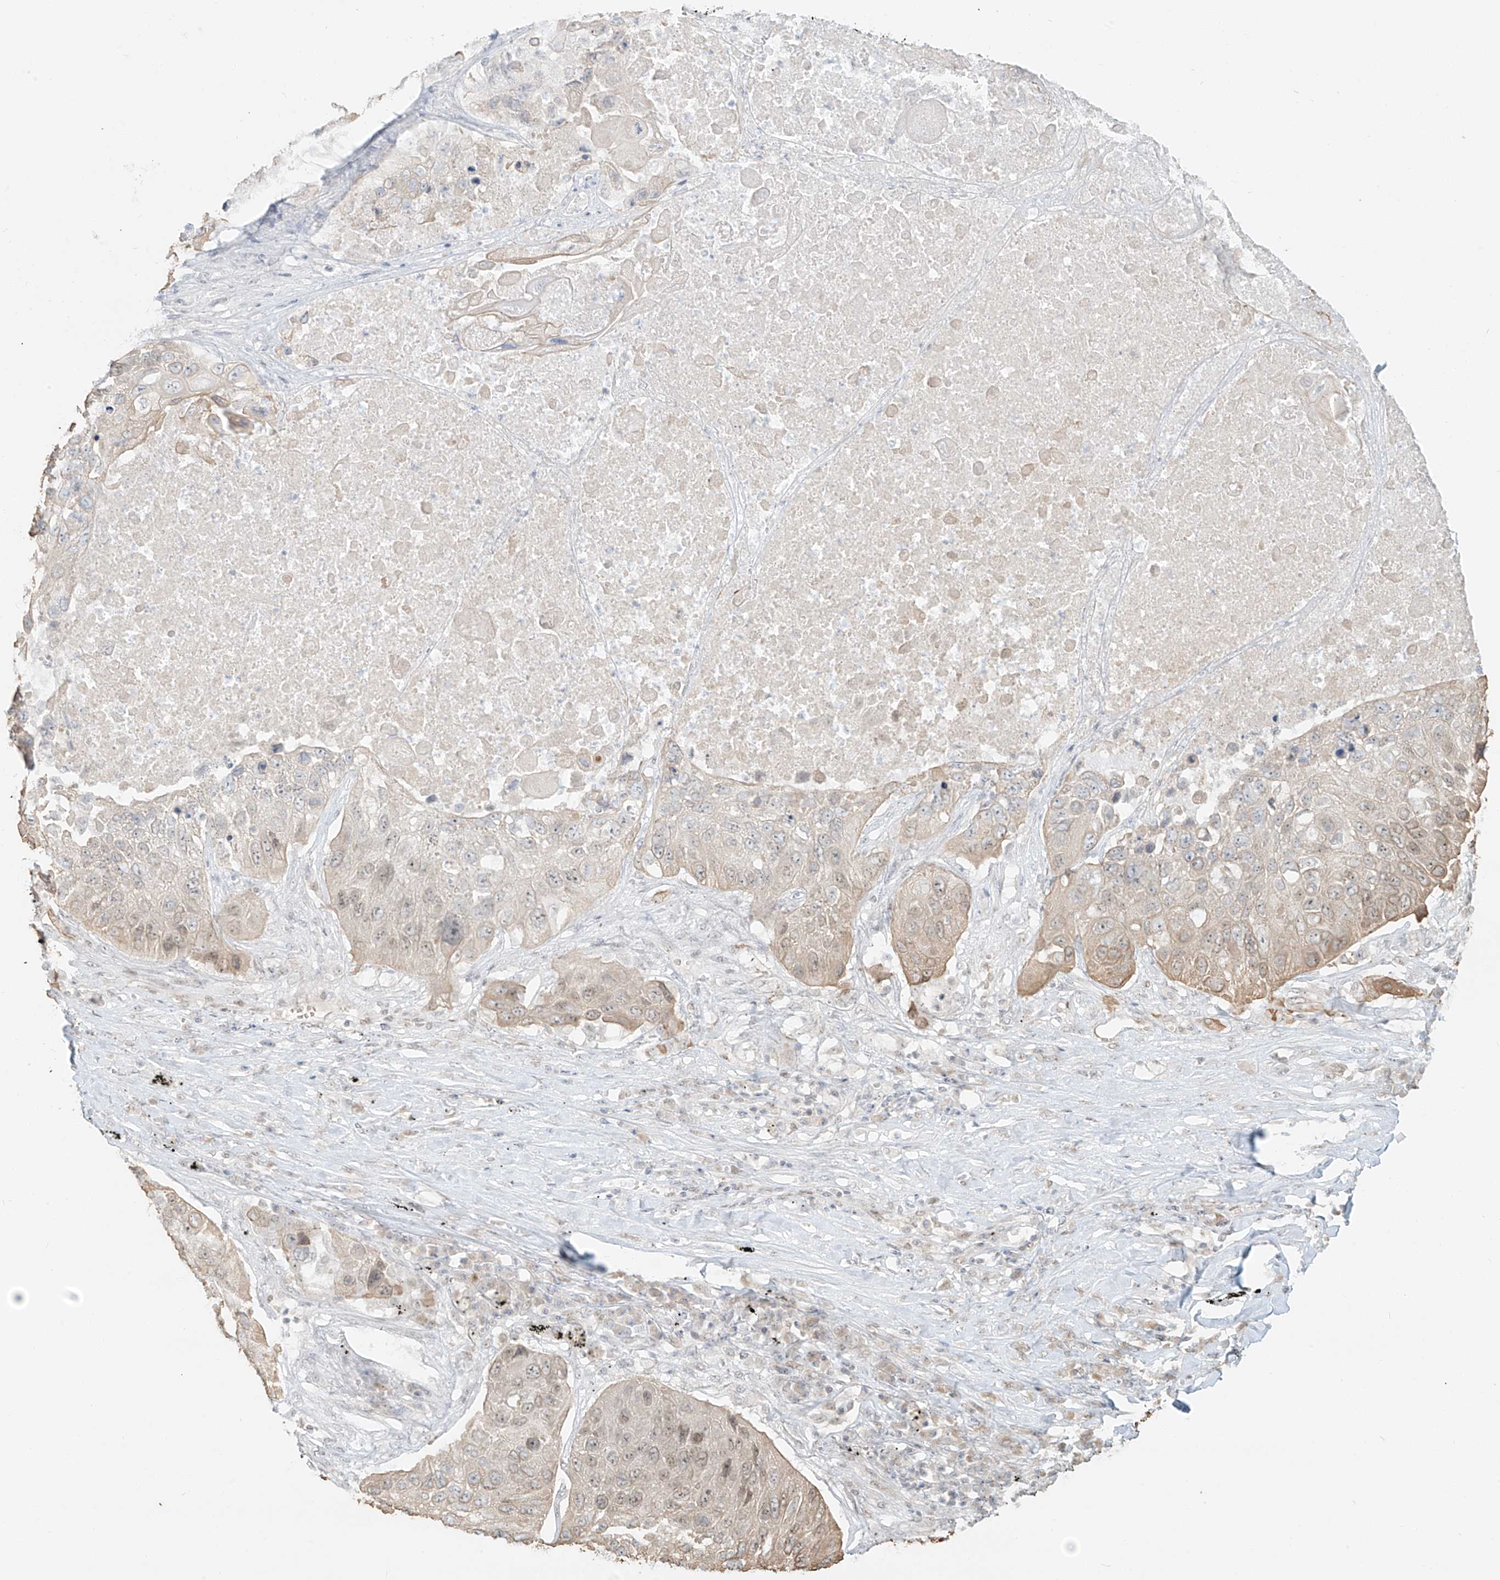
{"staining": {"intensity": "weak", "quantity": "<25%", "location": "cytoplasmic/membranous,nuclear"}, "tissue": "lung cancer", "cell_type": "Tumor cells", "image_type": "cancer", "snomed": [{"axis": "morphology", "description": "Squamous cell carcinoma, NOS"}, {"axis": "topography", "description": "Lung"}], "caption": "High power microscopy image of an immunohistochemistry (IHC) photomicrograph of lung squamous cell carcinoma, revealing no significant staining in tumor cells. (DAB IHC visualized using brightfield microscopy, high magnification).", "gene": "ZNF774", "patient": {"sex": "male", "age": 61}}